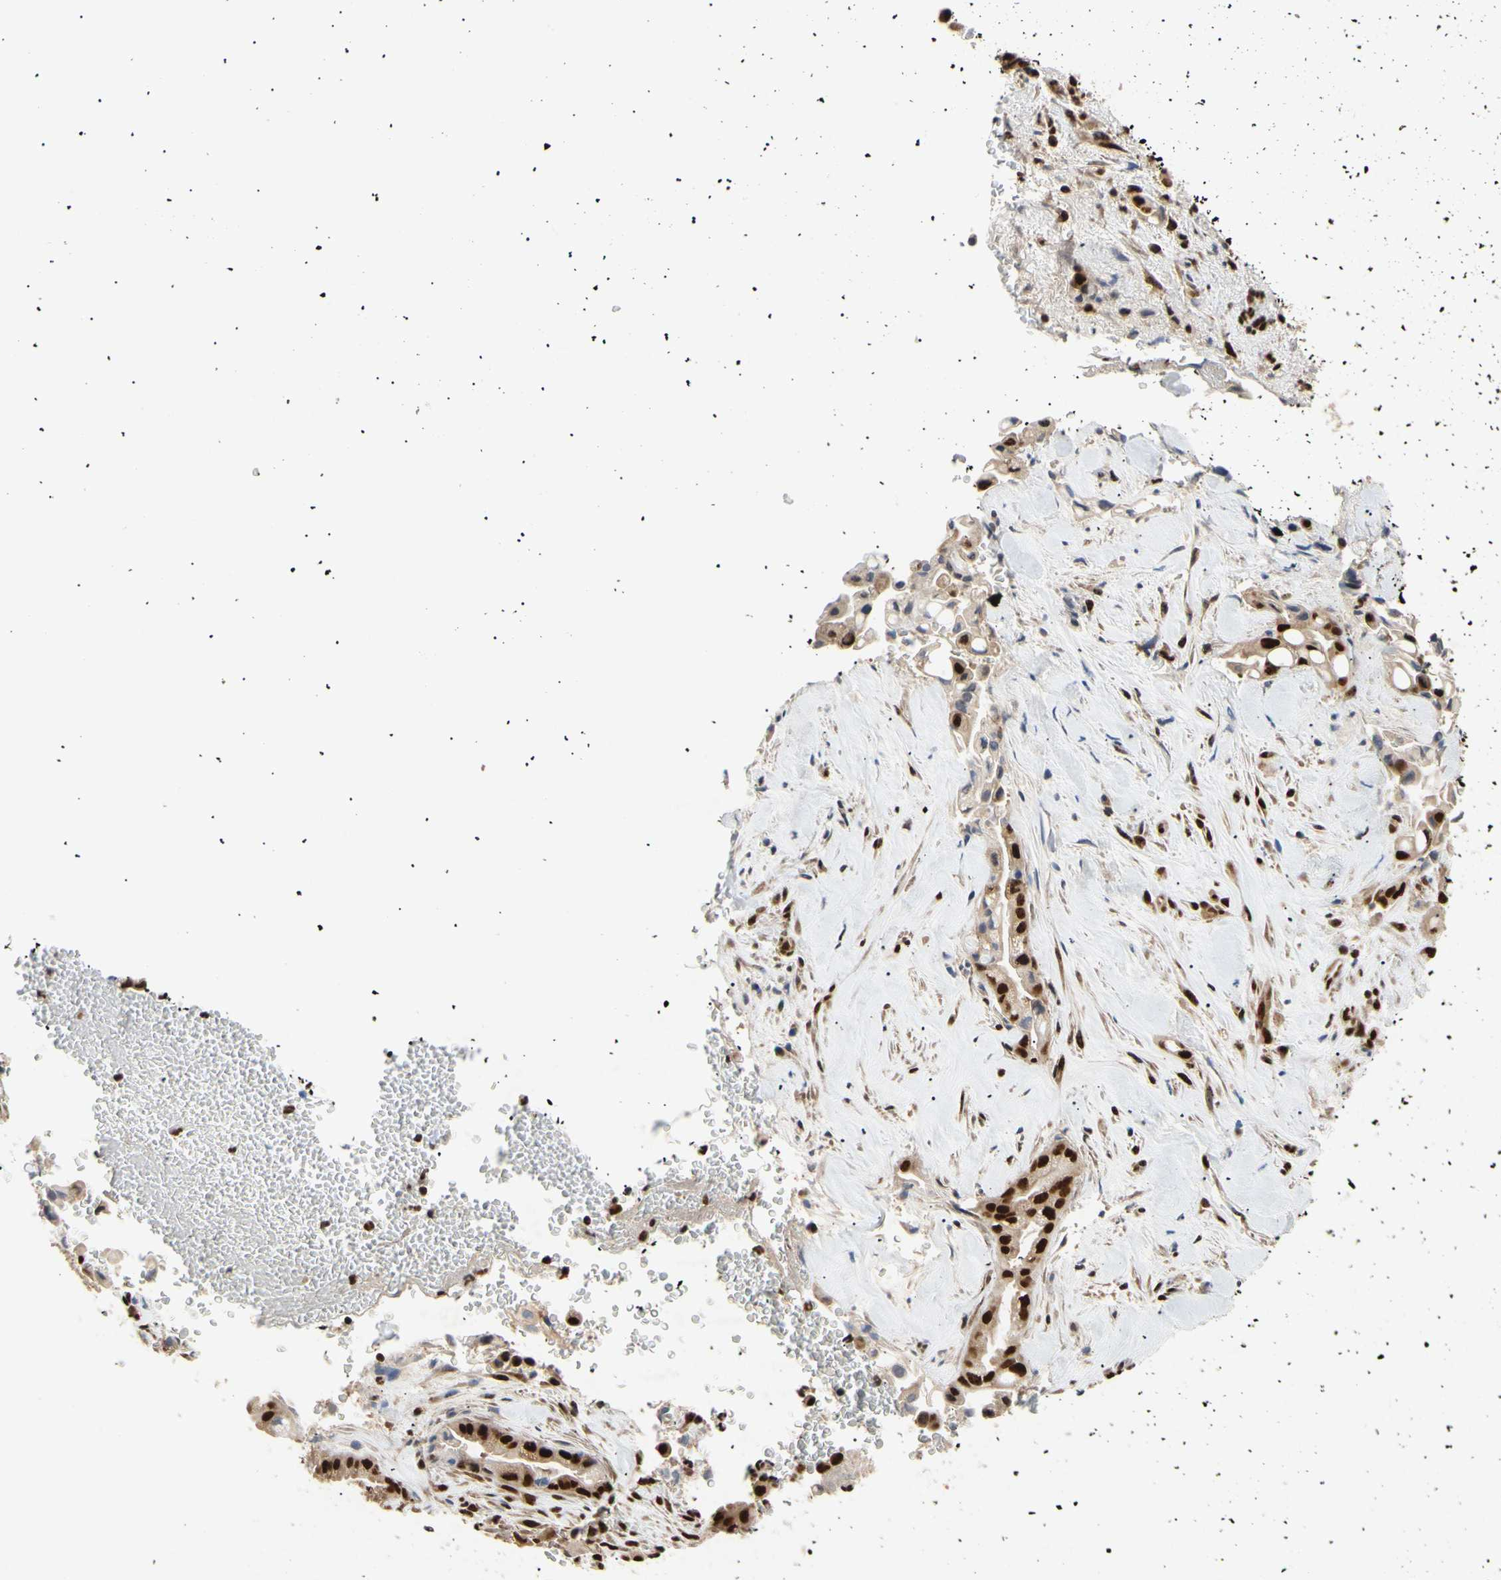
{"staining": {"intensity": "moderate", "quantity": ">75%", "location": "cytoplasmic/membranous,nuclear"}, "tissue": "liver cancer", "cell_type": "Tumor cells", "image_type": "cancer", "snomed": [{"axis": "morphology", "description": "Cholangiocarcinoma"}, {"axis": "topography", "description": "Liver"}], "caption": "This histopathology image shows IHC staining of human liver cholangiocarcinoma, with medium moderate cytoplasmic/membranous and nuclear positivity in about >75% of tumor cells.", "gene": "EIF1AX", "patient": {"sex": "female", "age": 68}}